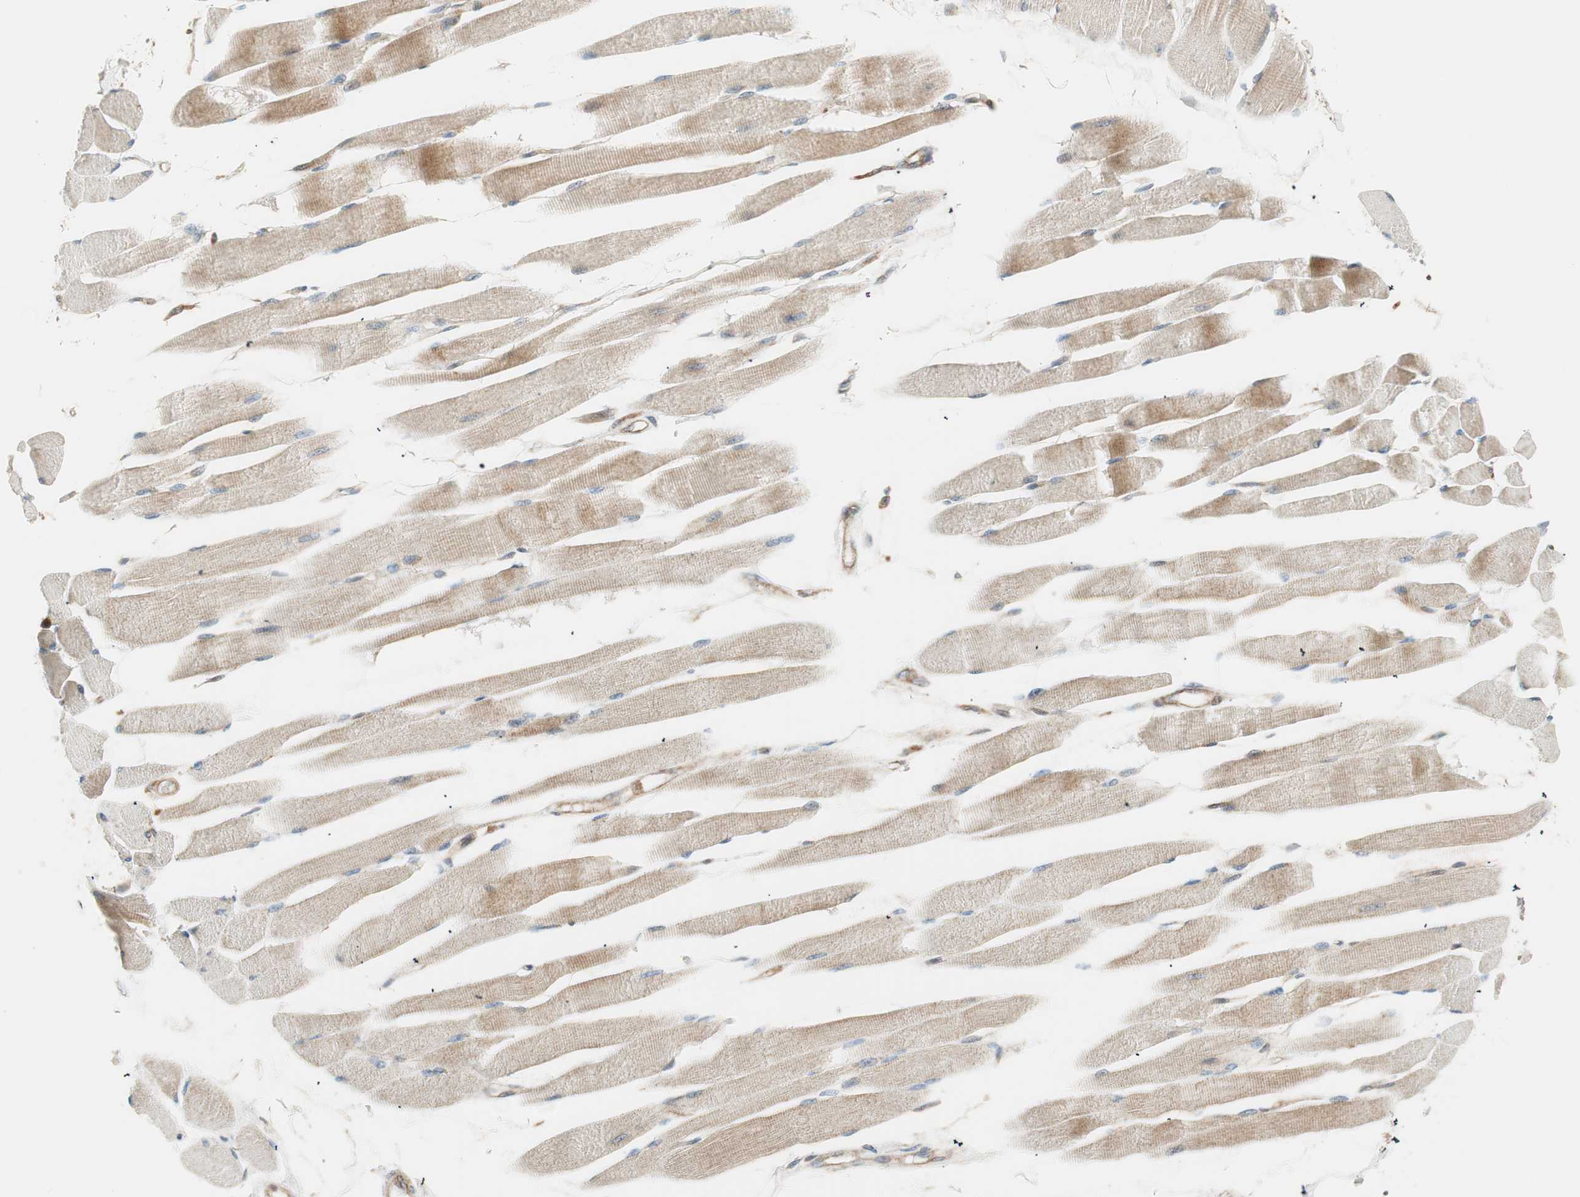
{"staining": {"intensity": "weak", "quantity": ">75%", "location": "cytoplasmic/membranous"}, "tissue": "skeletal muscle", "cell_type": "Myocytes", "image_type": "normal", "snomed": [{"axis": "morphology", "description": "Normal tissue, NOS"}, {"axis": "topography", "description": "Skeletal muscle"}, {"axis": "topography", "description": "Peripheral nerve tissue"}], "caption": "A photomicrograph showing weak cytoplasmic/membranous positivity in about >75% of myocytes in benign skeletal muscle, as visualized by brown immunohistochemical staining.", "gene": "ABI1", "patient": {"sex": "female", "age": 84}}